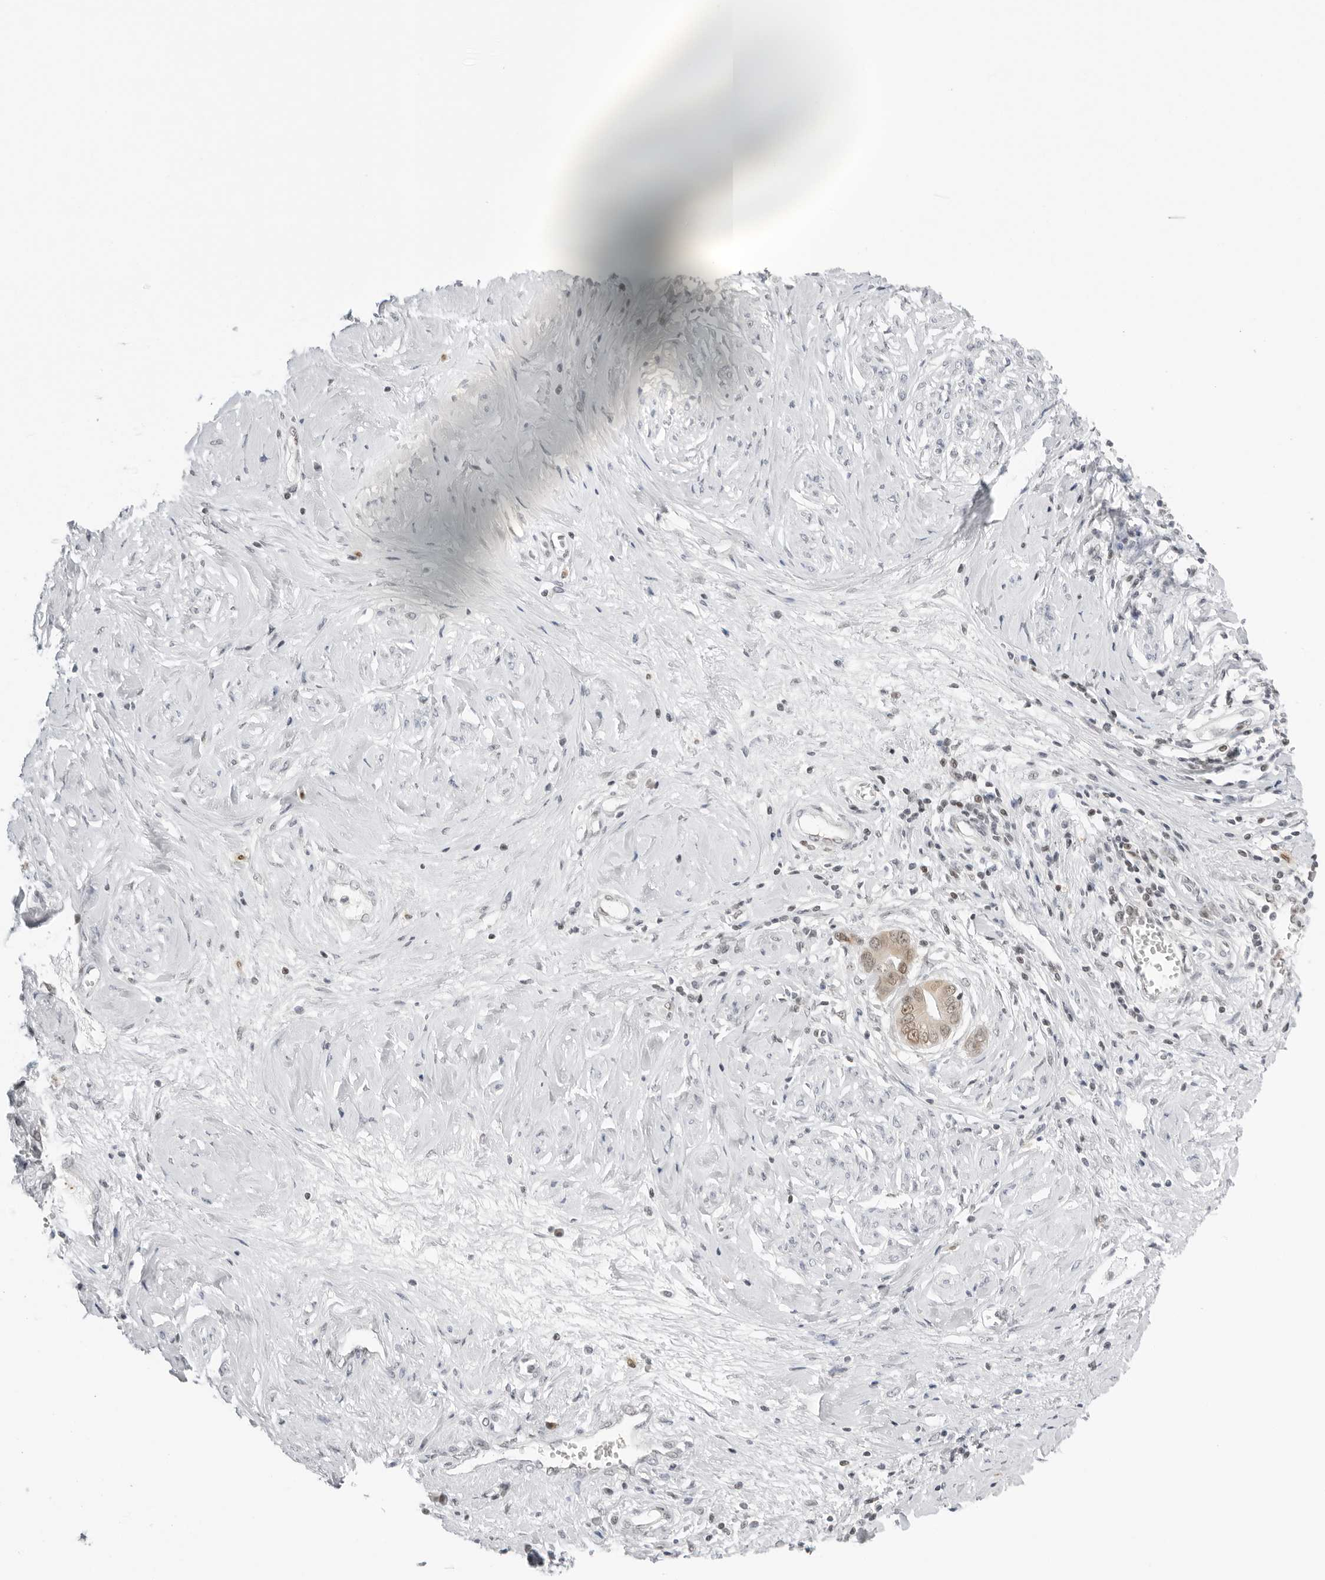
{"staining": {"intensity": "moderate", "quantity": ">75%", "location": "nuclear"}, "tissue": "cervical cancer", "cell_type": "Tumor cells", "image_type": "cancer", "snomed": [{"axis": "morphology", "description": "Adenocarcinoma, NOS"}, {"axis": "topography", "description": "Cervix"}], "caption": "The immunohistochemical stain shows moderate nuclear positivity in tumor cells of cervical cancer tissue.", "gene": "MSH6", "patient": {"sex": "female", "age": 44}}